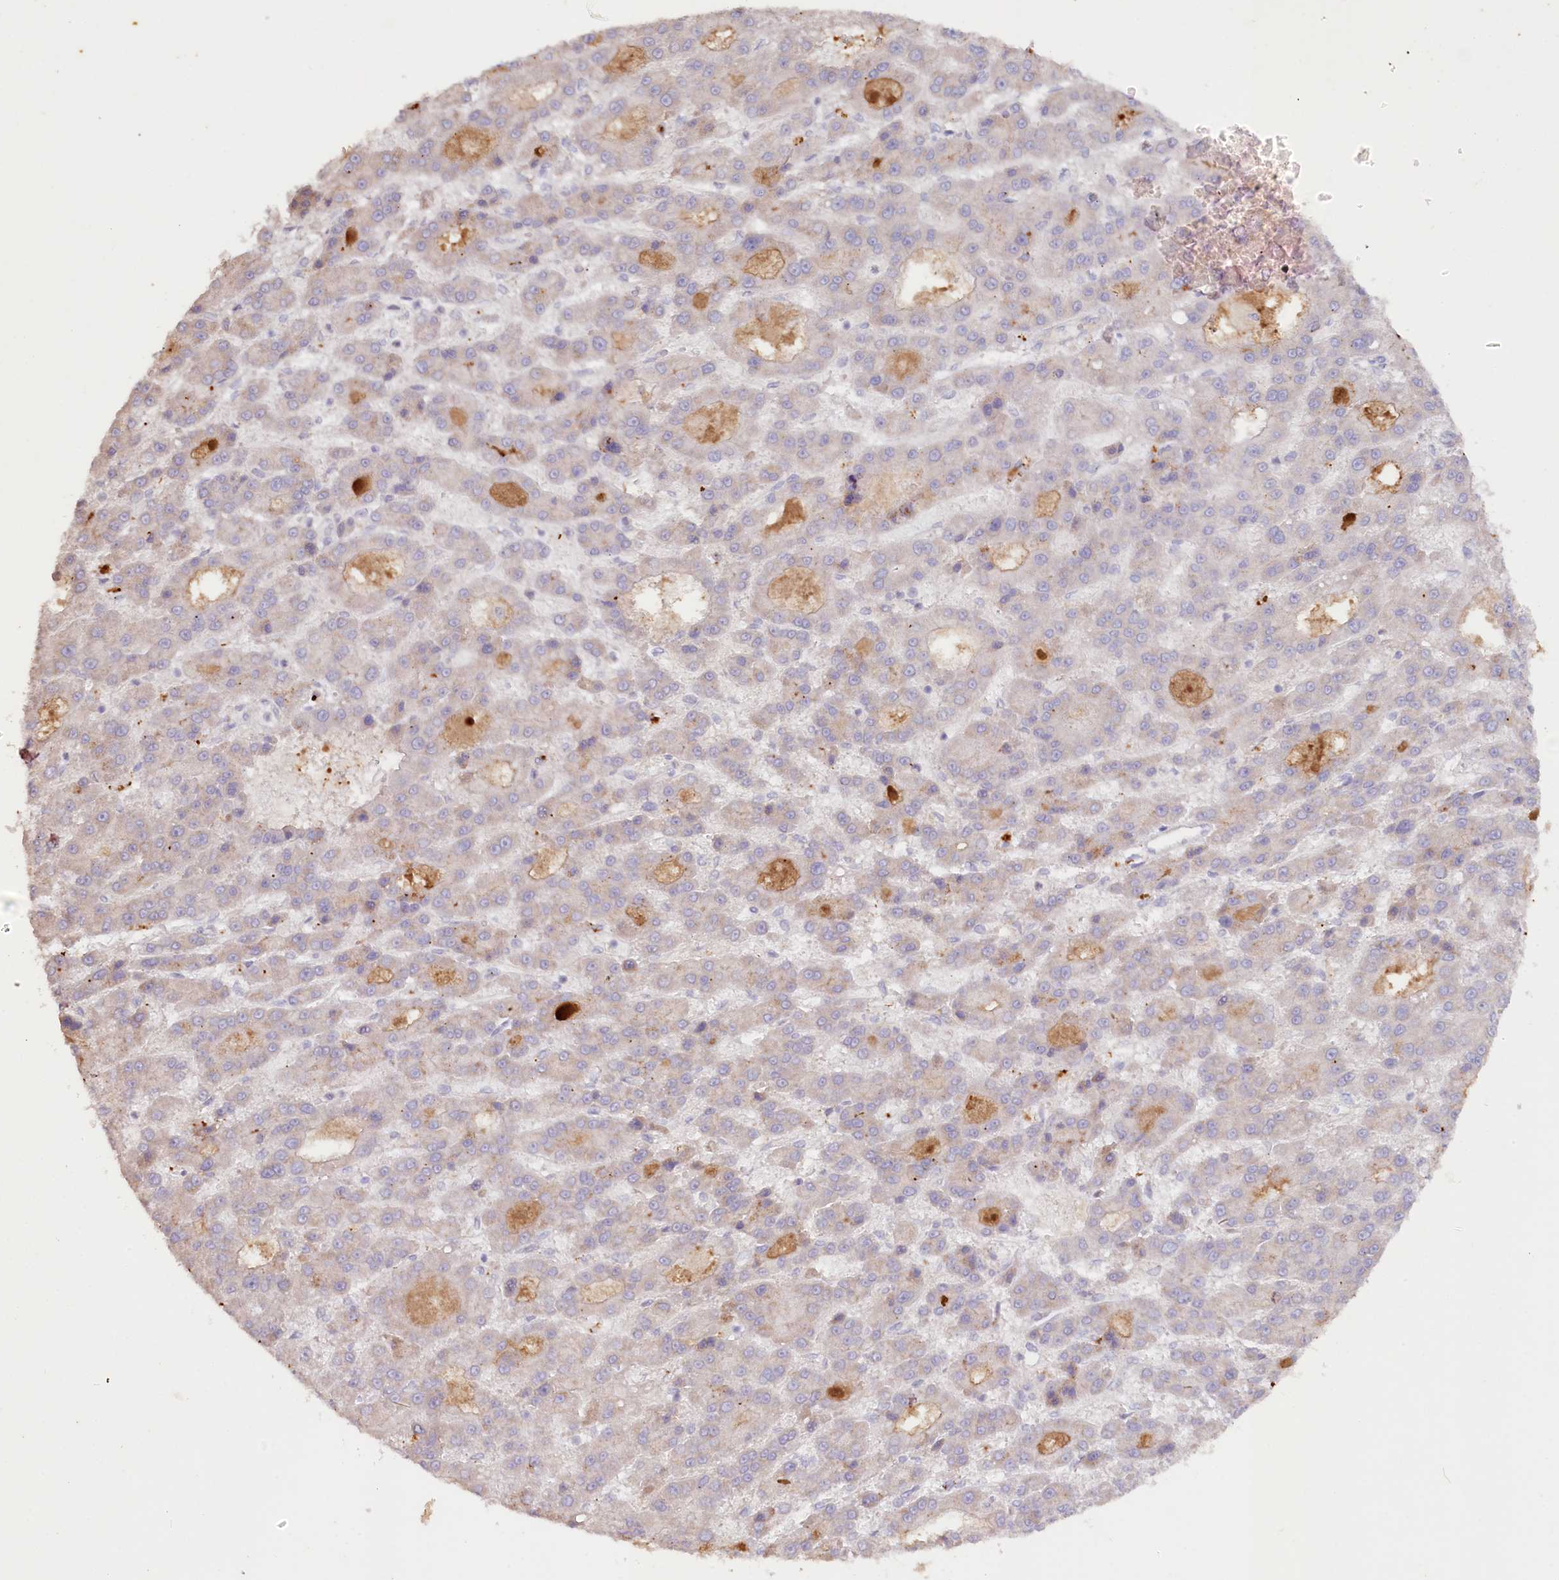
{"staining": {"intensity": "weak", "quantity": "<25%", "location": "cytoplasmic/membranous"}, "tissue": "liver cancer", "cell_type": "Tumor cells", "image_type": "cancer", "snomed": [{"axis": "morphology", "description": "Carcinoma, Hepatocellular, NOS"}, {"axis": "topography", "description": "Liver"}], "caption": "The micrograph demonstrates no staining of tumor cells in liver cancer. The staining was performed using DAB to visualize the protein expression in brown, while the nuclei were stained in blue with hematoxylin (Magnification: 20x).", "gene": "PSAPL1", "patient": {"sex": "male", "age": 70}}